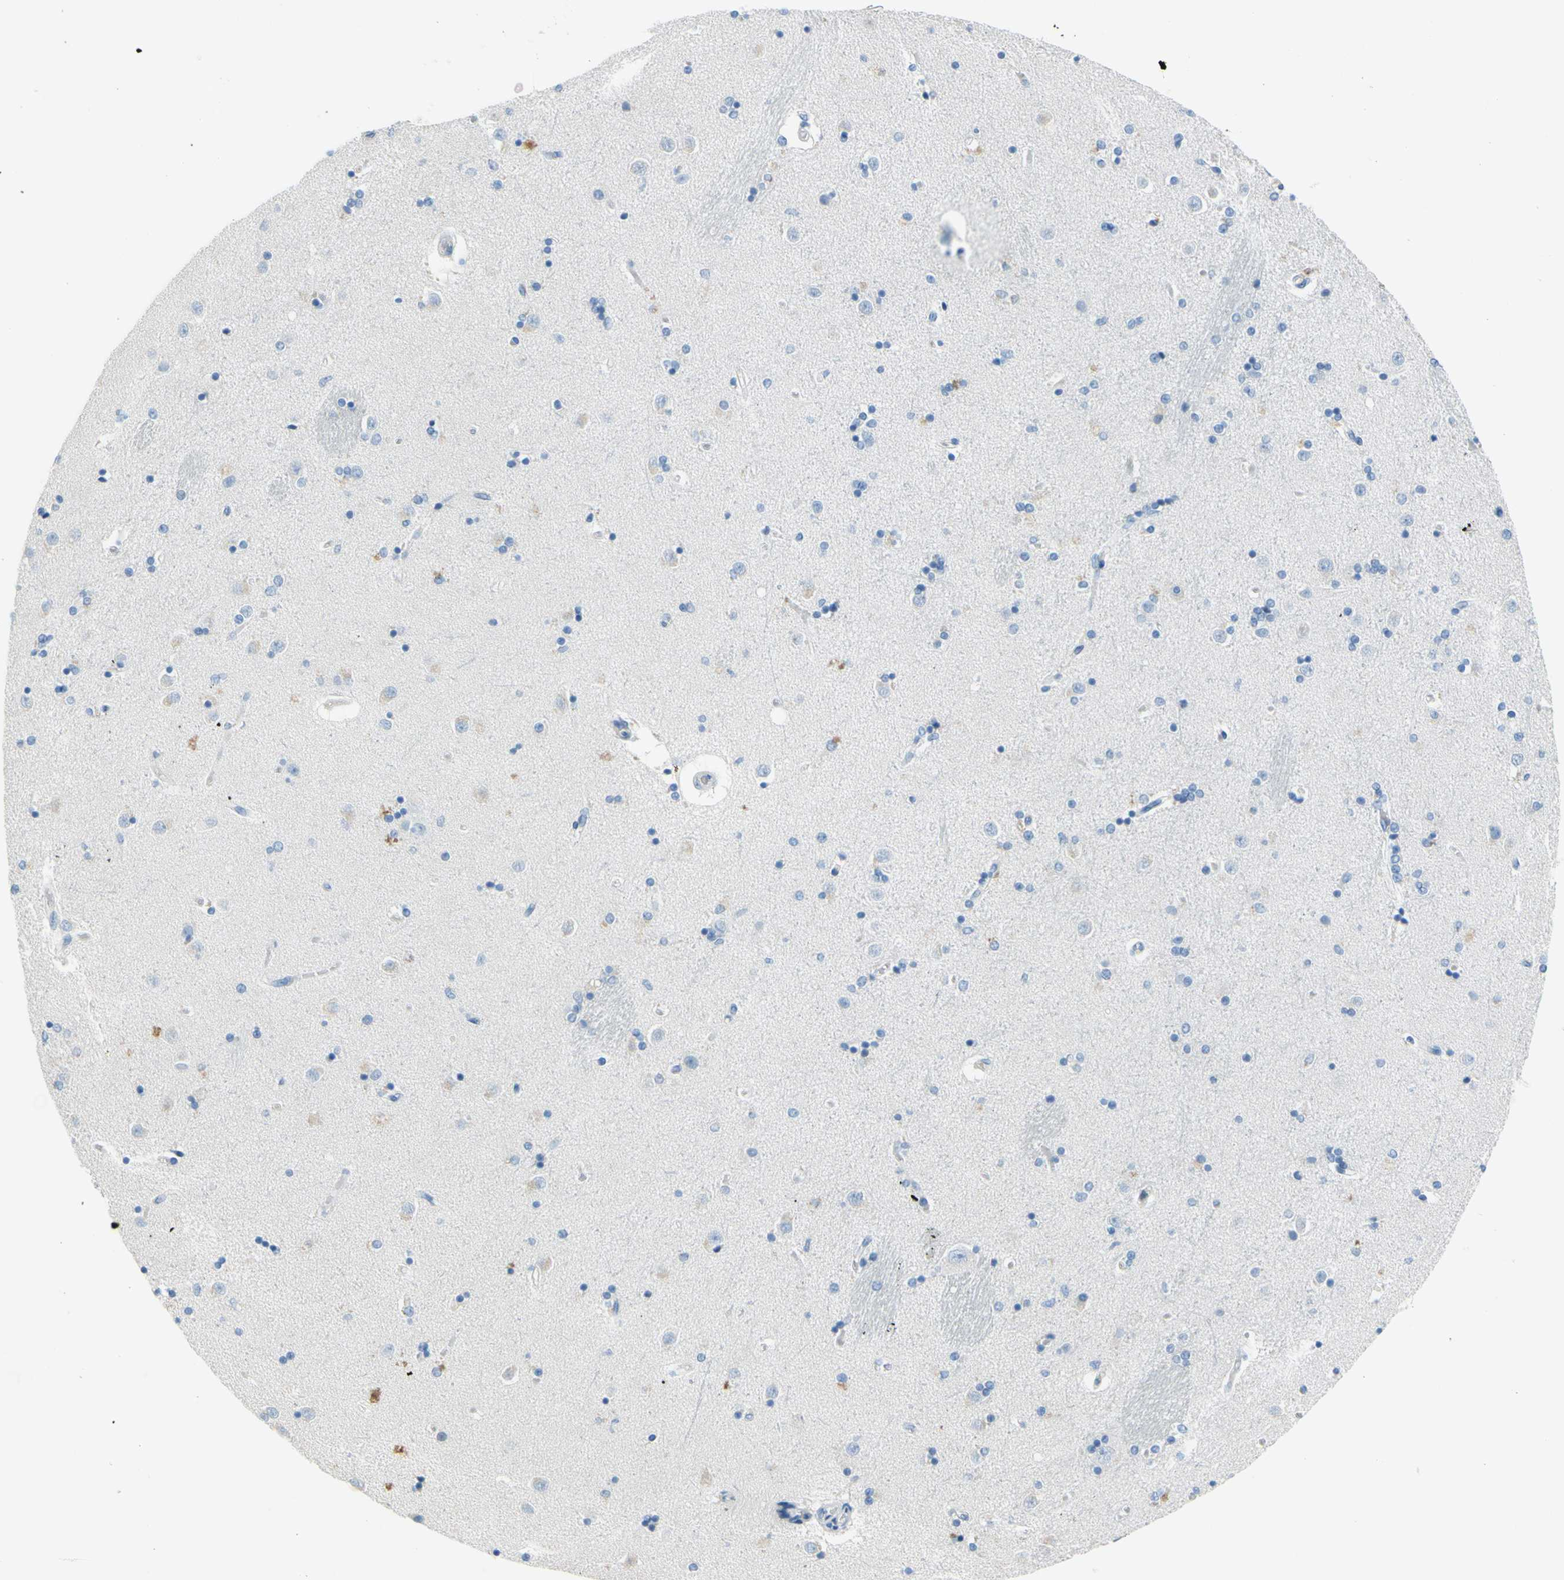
{"staining": {"intensity": "negative", "quantity": "none", "location": "none"}, "tissue": "caudate", "cell_type": "Glial cells", "image_type": "normal", "snomed": [{"axis": "morphology", "description": "Normal tissue, NOS"}, {"axis": "topography", "description": "Lateral ventricle wall"}], "caption": "IHC histopathology image of unremarkable caudate stained for a protein (brown), which displays no positivity in glial cells.", "gene": "DCT", "patient": {"sex": "female", "age": 54}}